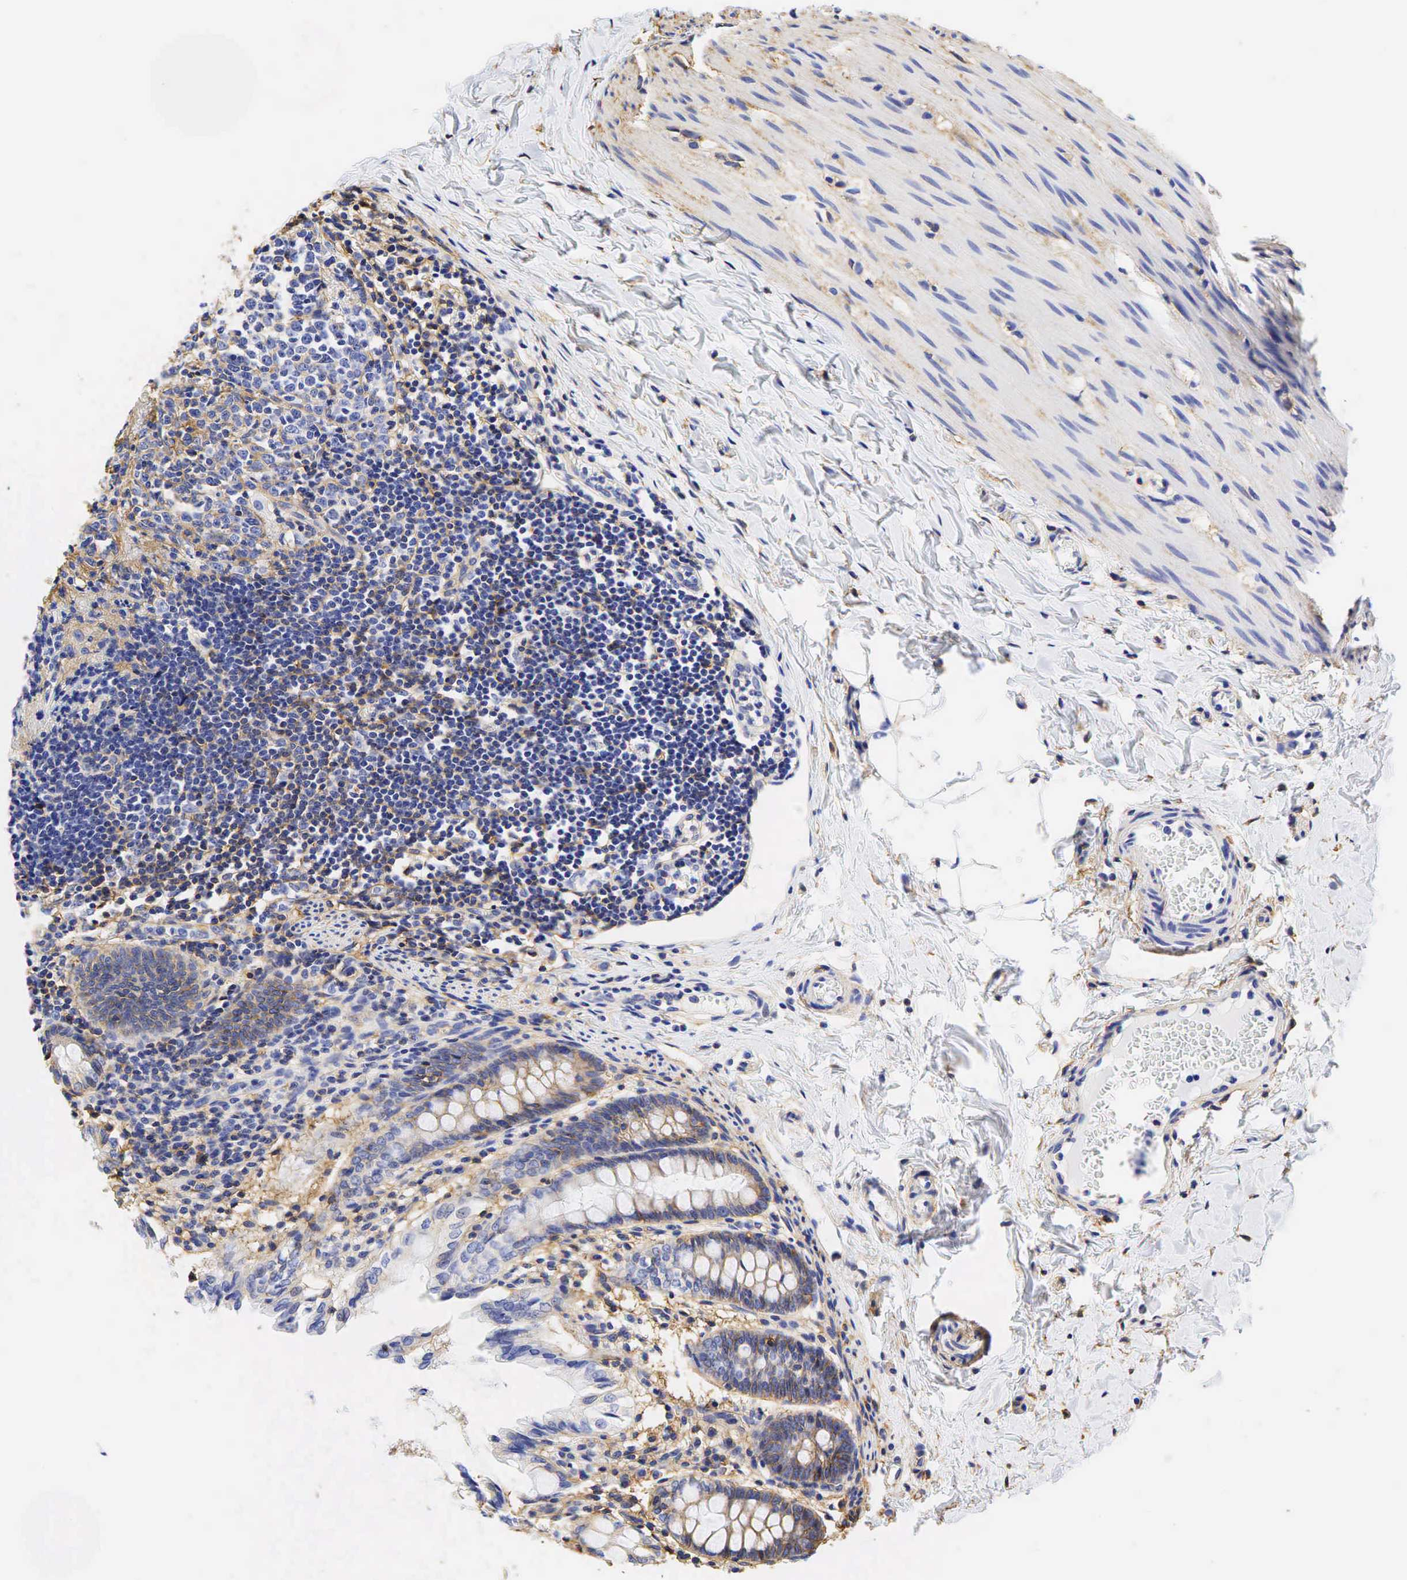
{"staining": {"intensity": "weak", "quantity": "25%-75%", "location": "cytoplasmic/membranous"}, "tissue": "colon", "cell_type": "Endothelial cells", "image_type": "normal", "snomed": [{"axis": "morphology", "description": "Normal tissue, NOS"}, {"axis": "topography", "description": "Colon"}], "caption": "The histopathology image reveals a brown stain indicating the presence of a protein in the cytoplasmic/membranous of endothelial cells in colon. The staining is performed using DAB (3,3'-diaminobenzidine) brown chromogen to label protein expression. The nuclei are counter-stained blue using hematoxylin.", "gene": "CD99", "patient": {"sex": "male", "age": 1}}